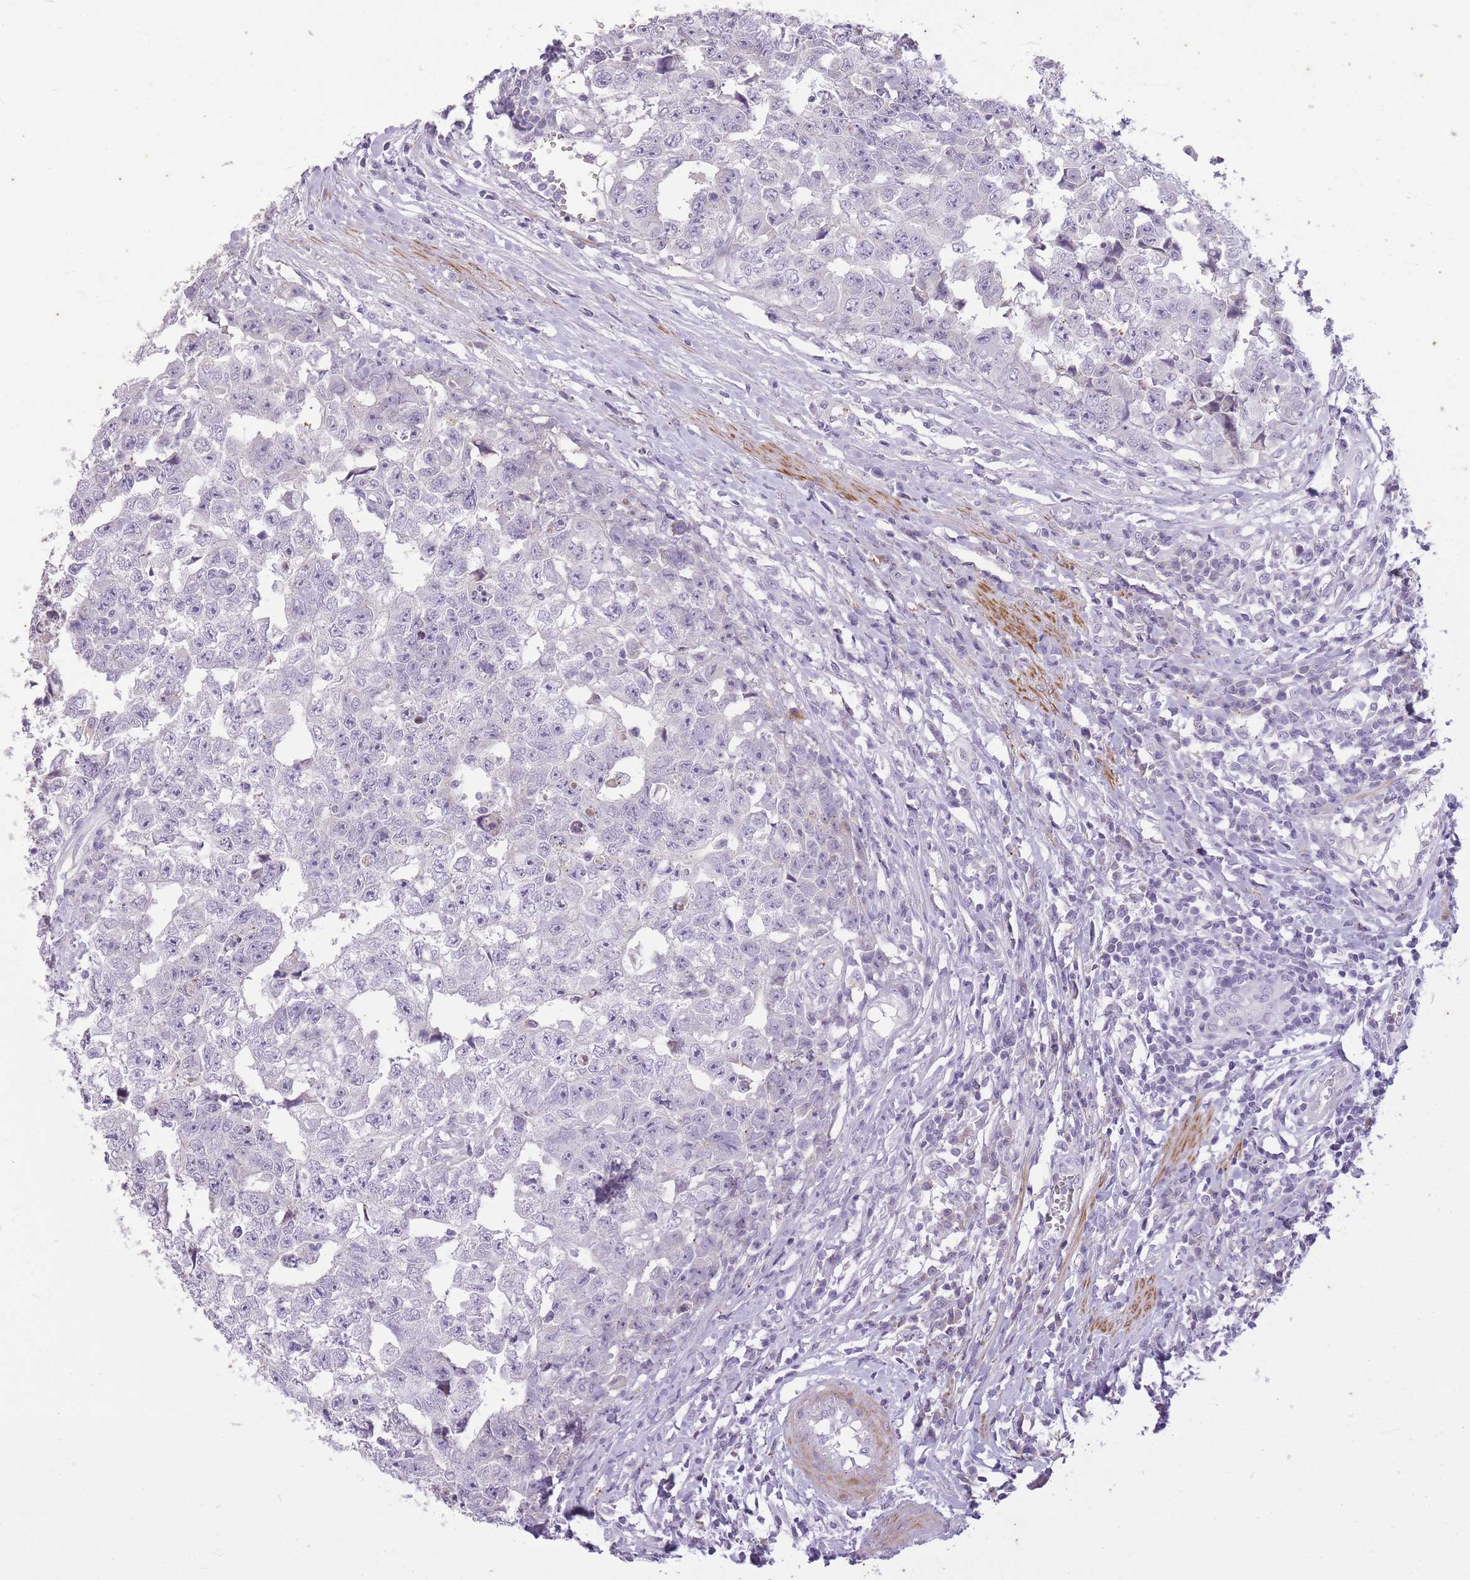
{"staining": {"intensity": "negative", "quantity": "none", "location": "none"}, "tissue": "testis cancer", "cell_type": "Tumor cells", "image_type": "cancer", "snomed": [{"axis": "morphology", "description": "Carcinoma, Embryonal, NOS"}, {"axis": "topography", "description": "Testis"}], "caption": "Tumor cells show no significant protein staining in testis cancer.", "gene": "CNTNAP3", "patient": {"sex": "male", "age": 25}}